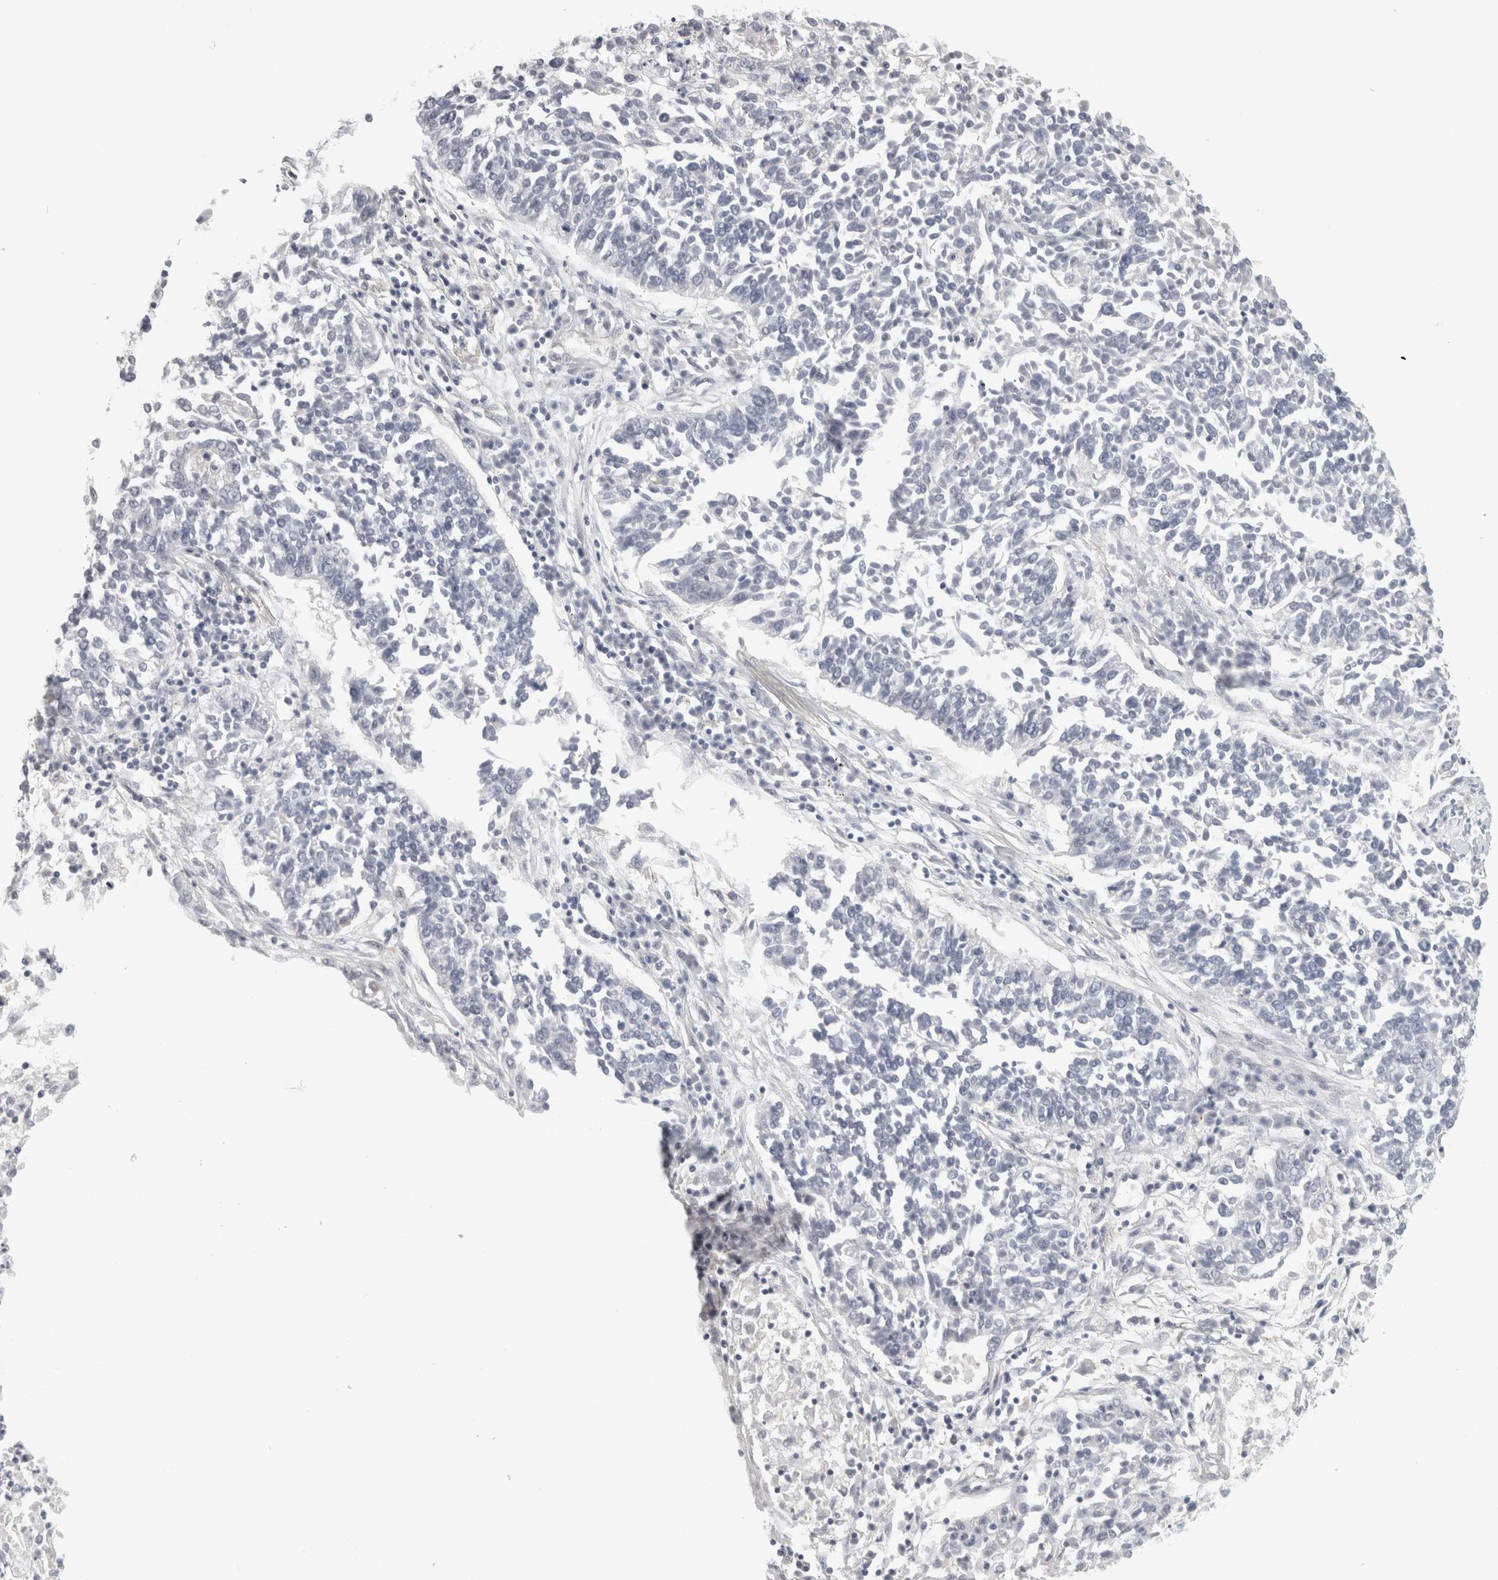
{"staining": {"intensity": "negative", "quantity": "none", "location": "none"}, "tissue": "lung cancer", "cell_type": "Tumor cells", "image_type": "cancer", "snomed": [{"axis": "morphology", "description": "Normal tissue, NOS"}, {"axis": "morphology", "description": "Squamous cell carcinoma, NOS"}, {"axis": "topography", "description": "Lymph node"}, {"axis": "topography", "description": "Cartilage tissue"}, {"axis": "topography", "description": "Bronchus"}, {"axis": "topography", "description": "Lung"}, {"axis": "topography", "description": "Peripheral nerve tissue"}], "caption": "Human lung cancer stained for a protein using immunohistochemistry demonstrates no positivity in tumor cells.", "gene": "FBLIM1", "patient": {"sex": "female", "age": 49}}